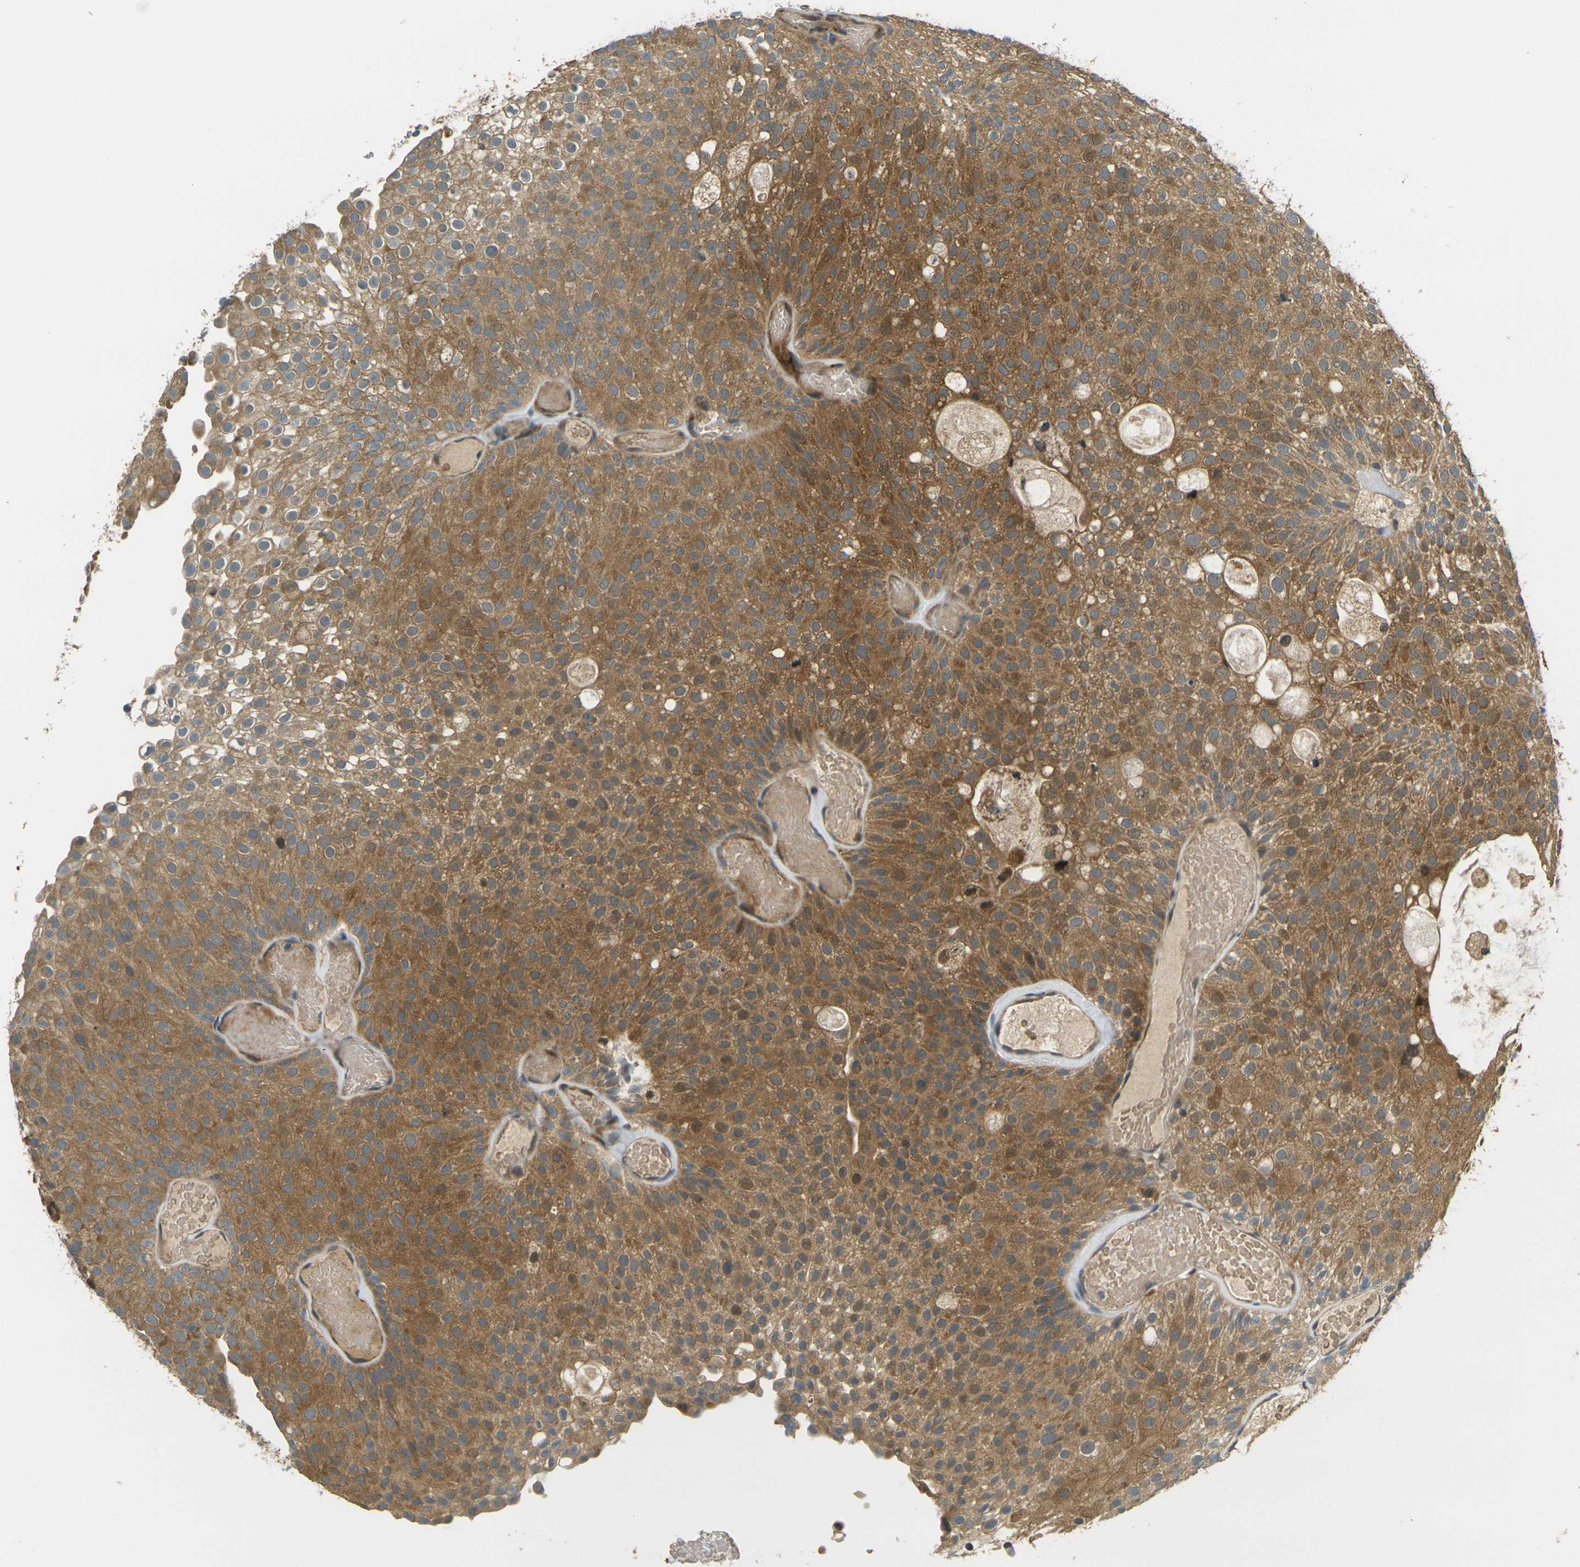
{"staining": {"intensity": "moderate", "quantity": ">75%", "location": "cytoplasmic/membranous"}, "tissue": "urothelial cancer", "cell_type": "Tumor cells", "image_type": "cancer", "snomed": [{"axis": "morphology", "description": "Urothelial carcinoma, Low grade"}, {"axis": "topography", "description": "Urinary bladder"}], "caption": "Immunohistochemical staining of urothelial carcinoma (low-grade) demonstrates medium levels of moderate cytoplasmic/membranous staining in approximately >75% of tumor cells.", "gene": "KLHL8", "patient": {"sex": "male", "age": 78}}